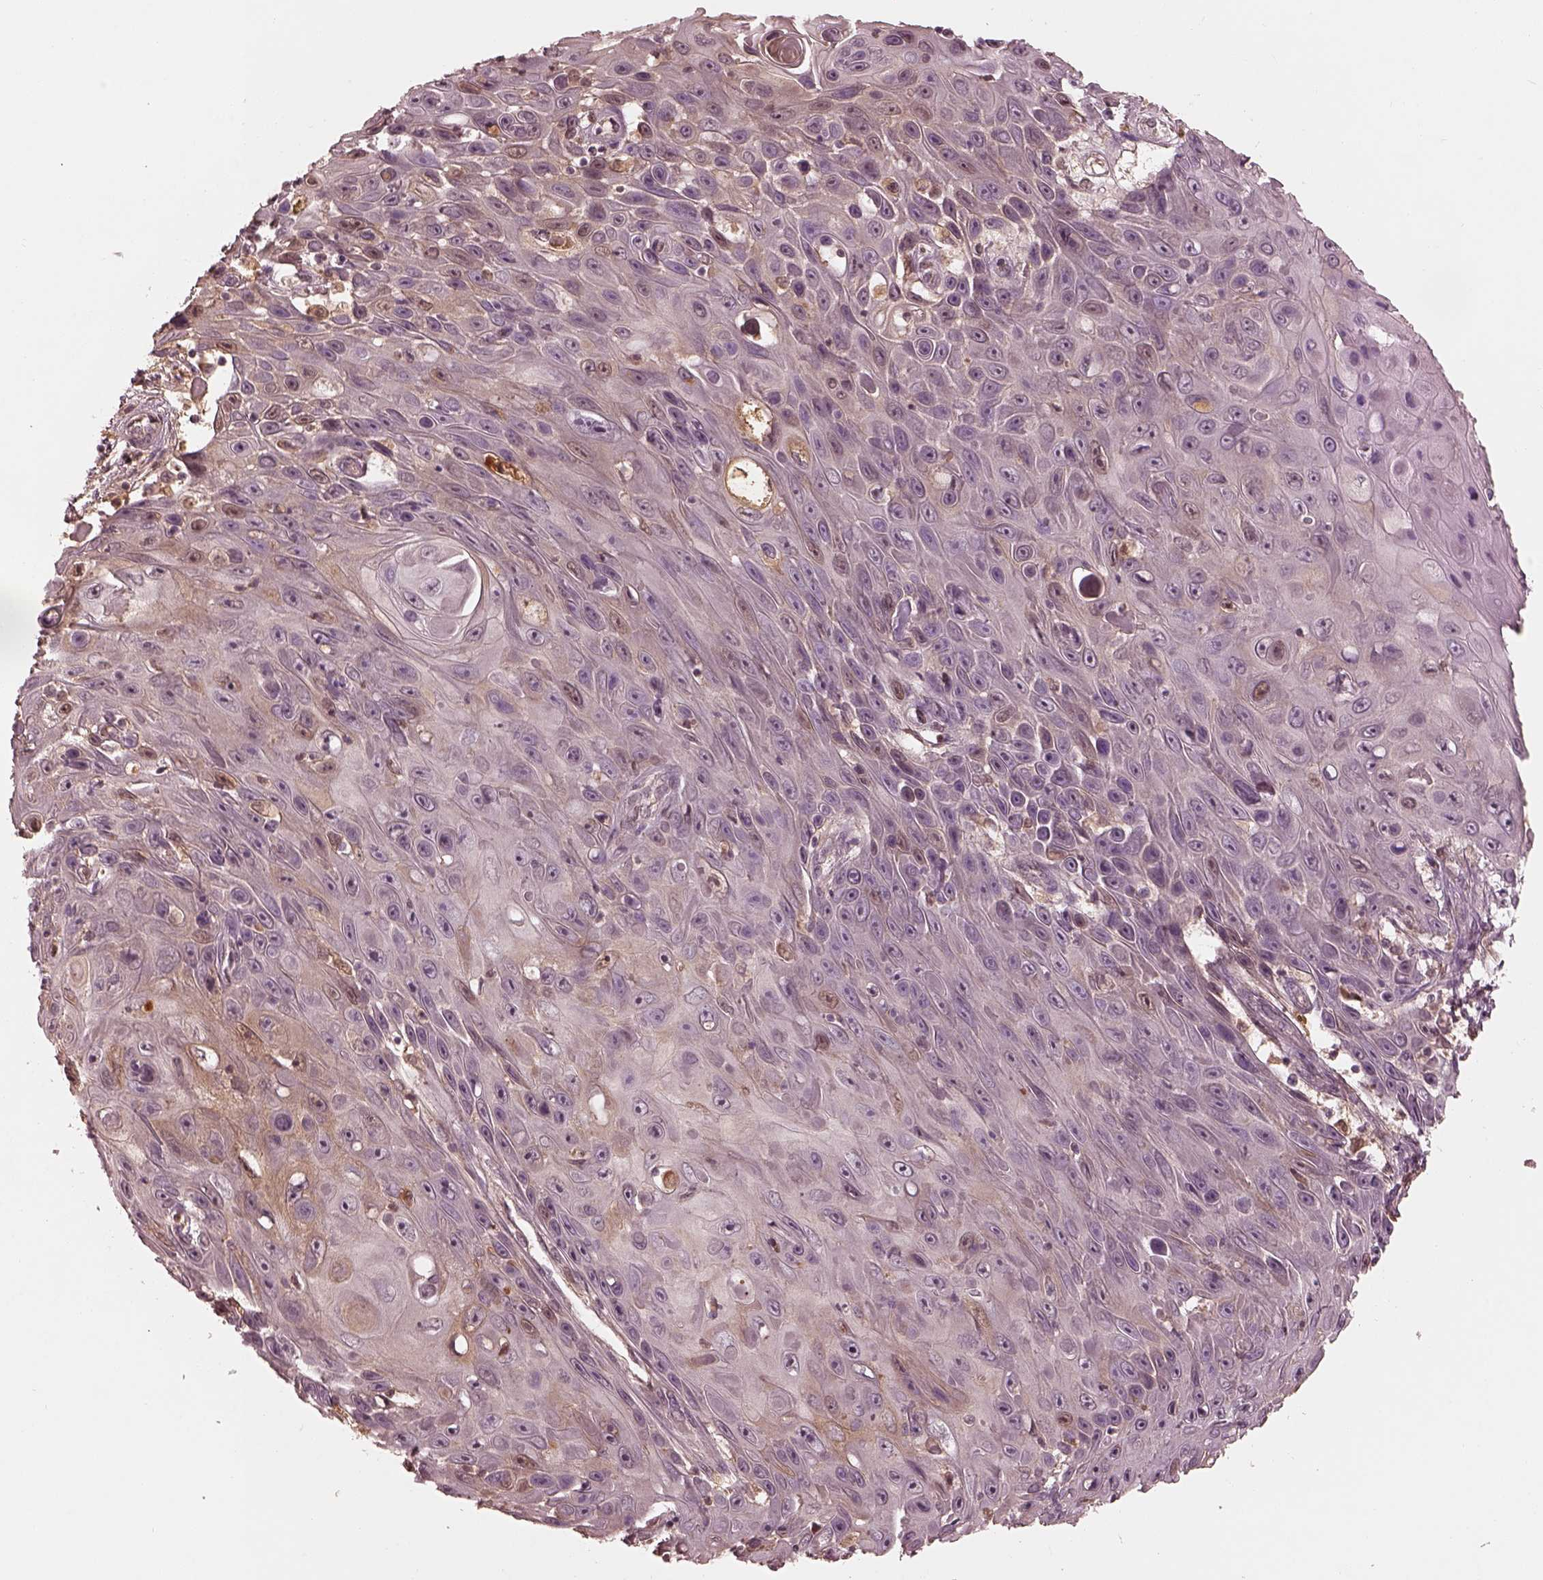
{"staining": {"intensity": "negative", "quantity": "none", "location": "none"}, "tissue": "skin cancer", "cell_type": "Tumor cells", "image_type": "cancer", "snomed": [{"axis": "morphology", "description": "Squamous cell carcinoma, NOS"}, {"axis": "topography", "description": "Skin"}], "caption": "The histopathology image shows no staining of tumor cells in skin cancer. (DAB (3,3'-diaminobenzidine) immunohistochemistry (IHC) with hematoxylin counter stain).", "gene": "TF", "patient": {"sex": "male", "age": 82}}